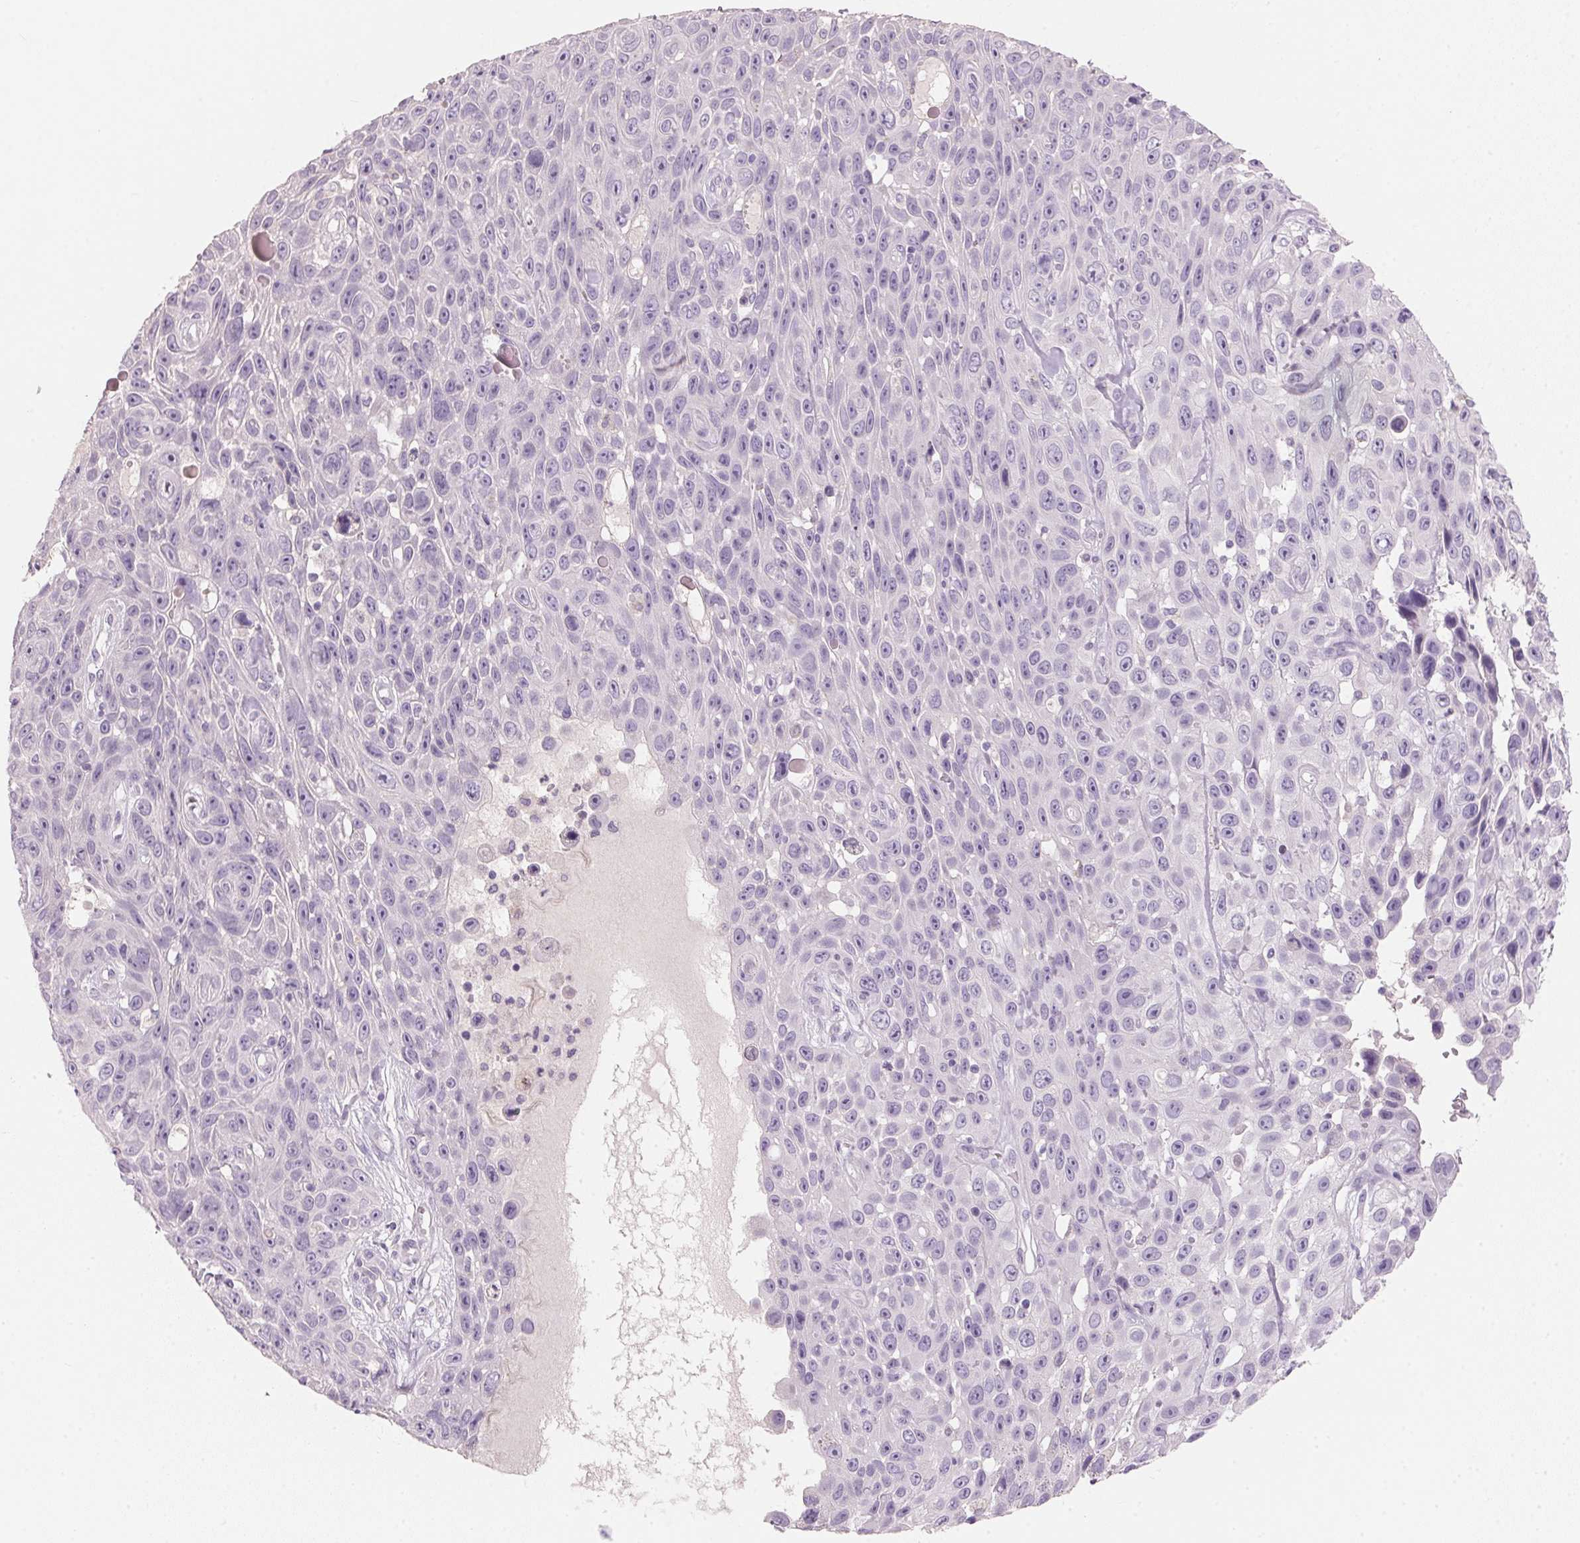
{"staining": {"intensity": "negative", "quantity": "none", "location": "none"}, "tissue": "skin cancer", "cell_type": "Tumor cells", "image_type": "cancer", "snomed": [{"axis": "morphology", "description": "Squamous cell carcinoma, NOS"}, {"axis": "topography", "description": "Skin"}], "caption": "This is an immunohistochemistry photomicrograph of human squamous cell carcinoma (skin). There is no expression in tumor cells.", "gene": "HSD17B1", "patient": {"sex": "male", "age": 82}}